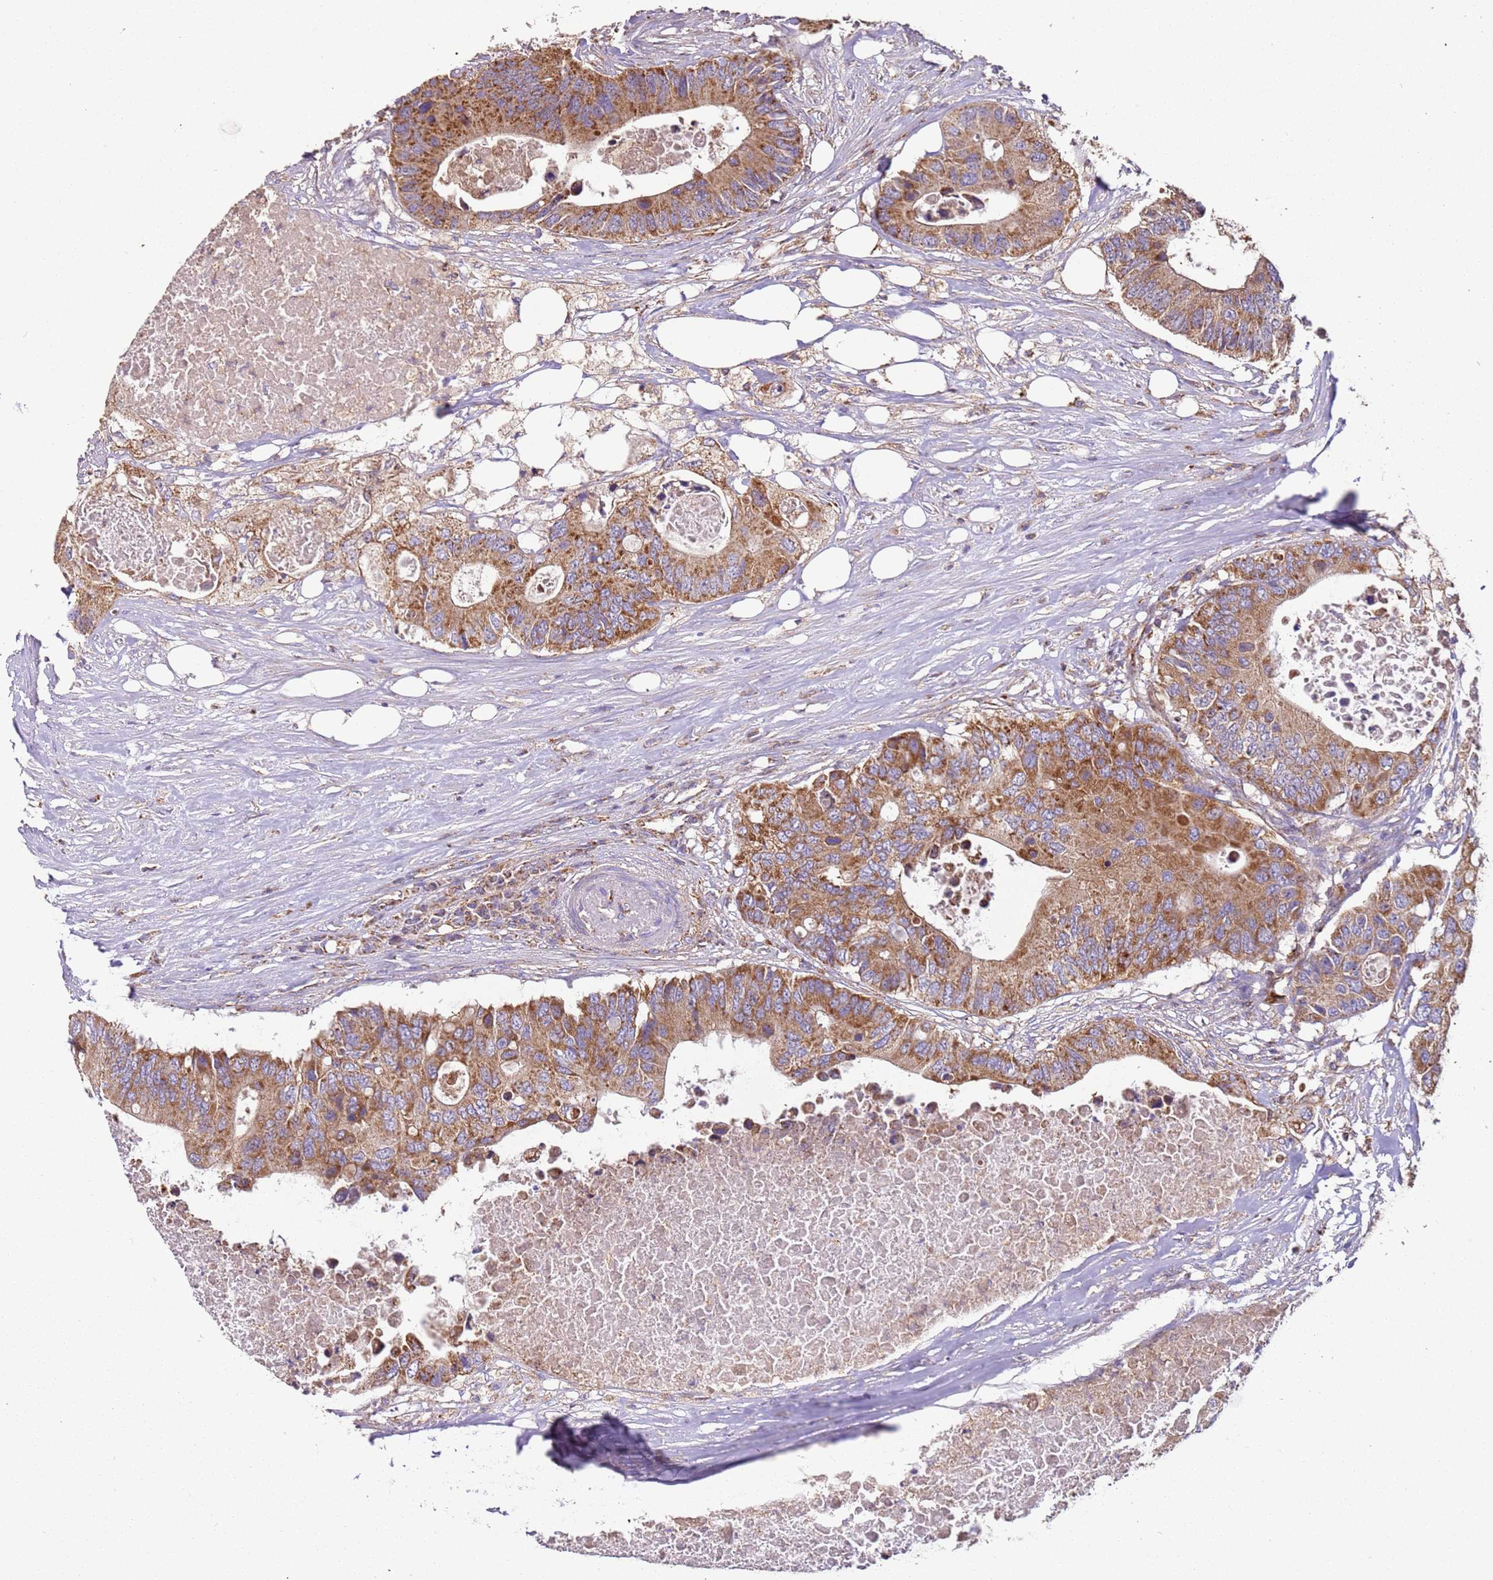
{"staining": {"intensity": "moderate", "quantity": ">75%", "location": "cytoplasmic/membranous"}, "tissue": "colorectal cancer", "cell_type": "Tumor cells", "image_type": "cancer", "snomed": [{"axis": "morphology", "description": "Adenocarcinoma, NOS"}, {"axis": "topography", "description": "Colon"}], "caption": "High-power microscopy captured an immunohistochemistry histopathology image of colorectal cancer, revealing moderate cytoplasmic/membranous expression in about >75% of tumor cells. (DAB (3,3'-diaminobenzidine) IHC with brightfield microscopy, high magnification).", "gene": "RMND5A", "patient": {"sex": "male", "age": 71}}